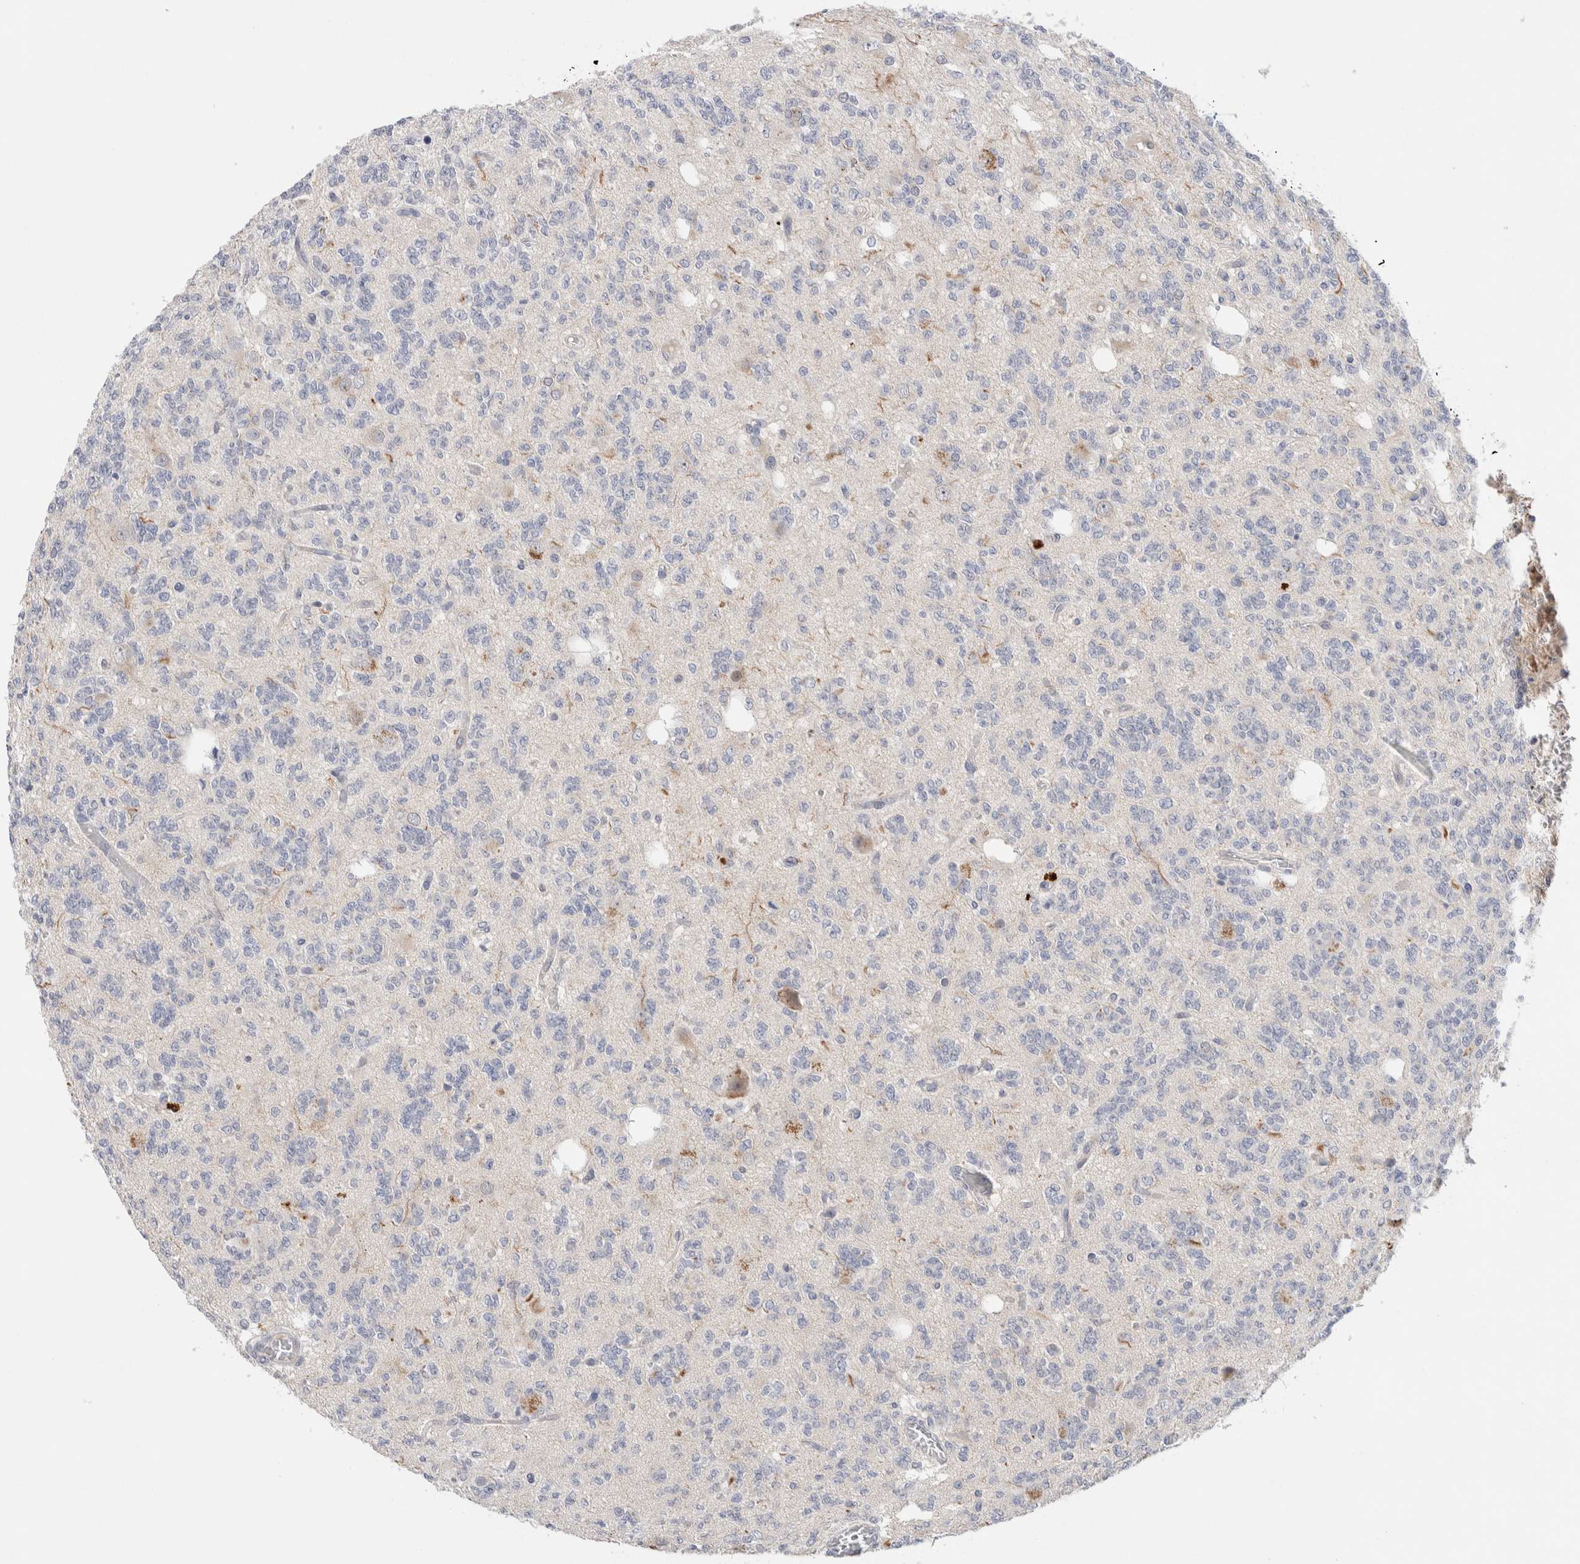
{"staining": {"intensity": "negative", "quantity": "none", "location": "none"}, "tissue": "glioma", "cell_type": "Tumor cells", "image_type": "cancer", "snomed": [{"axis": "morphology", "description": "Glioma, malignant, Low grade"}, {"axis": "topography", "description": "Brain"}], "caption": "A histopathology image of glioma stained for a protein exhibits no brown staining in tumor cells.", "gene": "DNAJB6", "patient": {"sex": "male", "age": 38}}